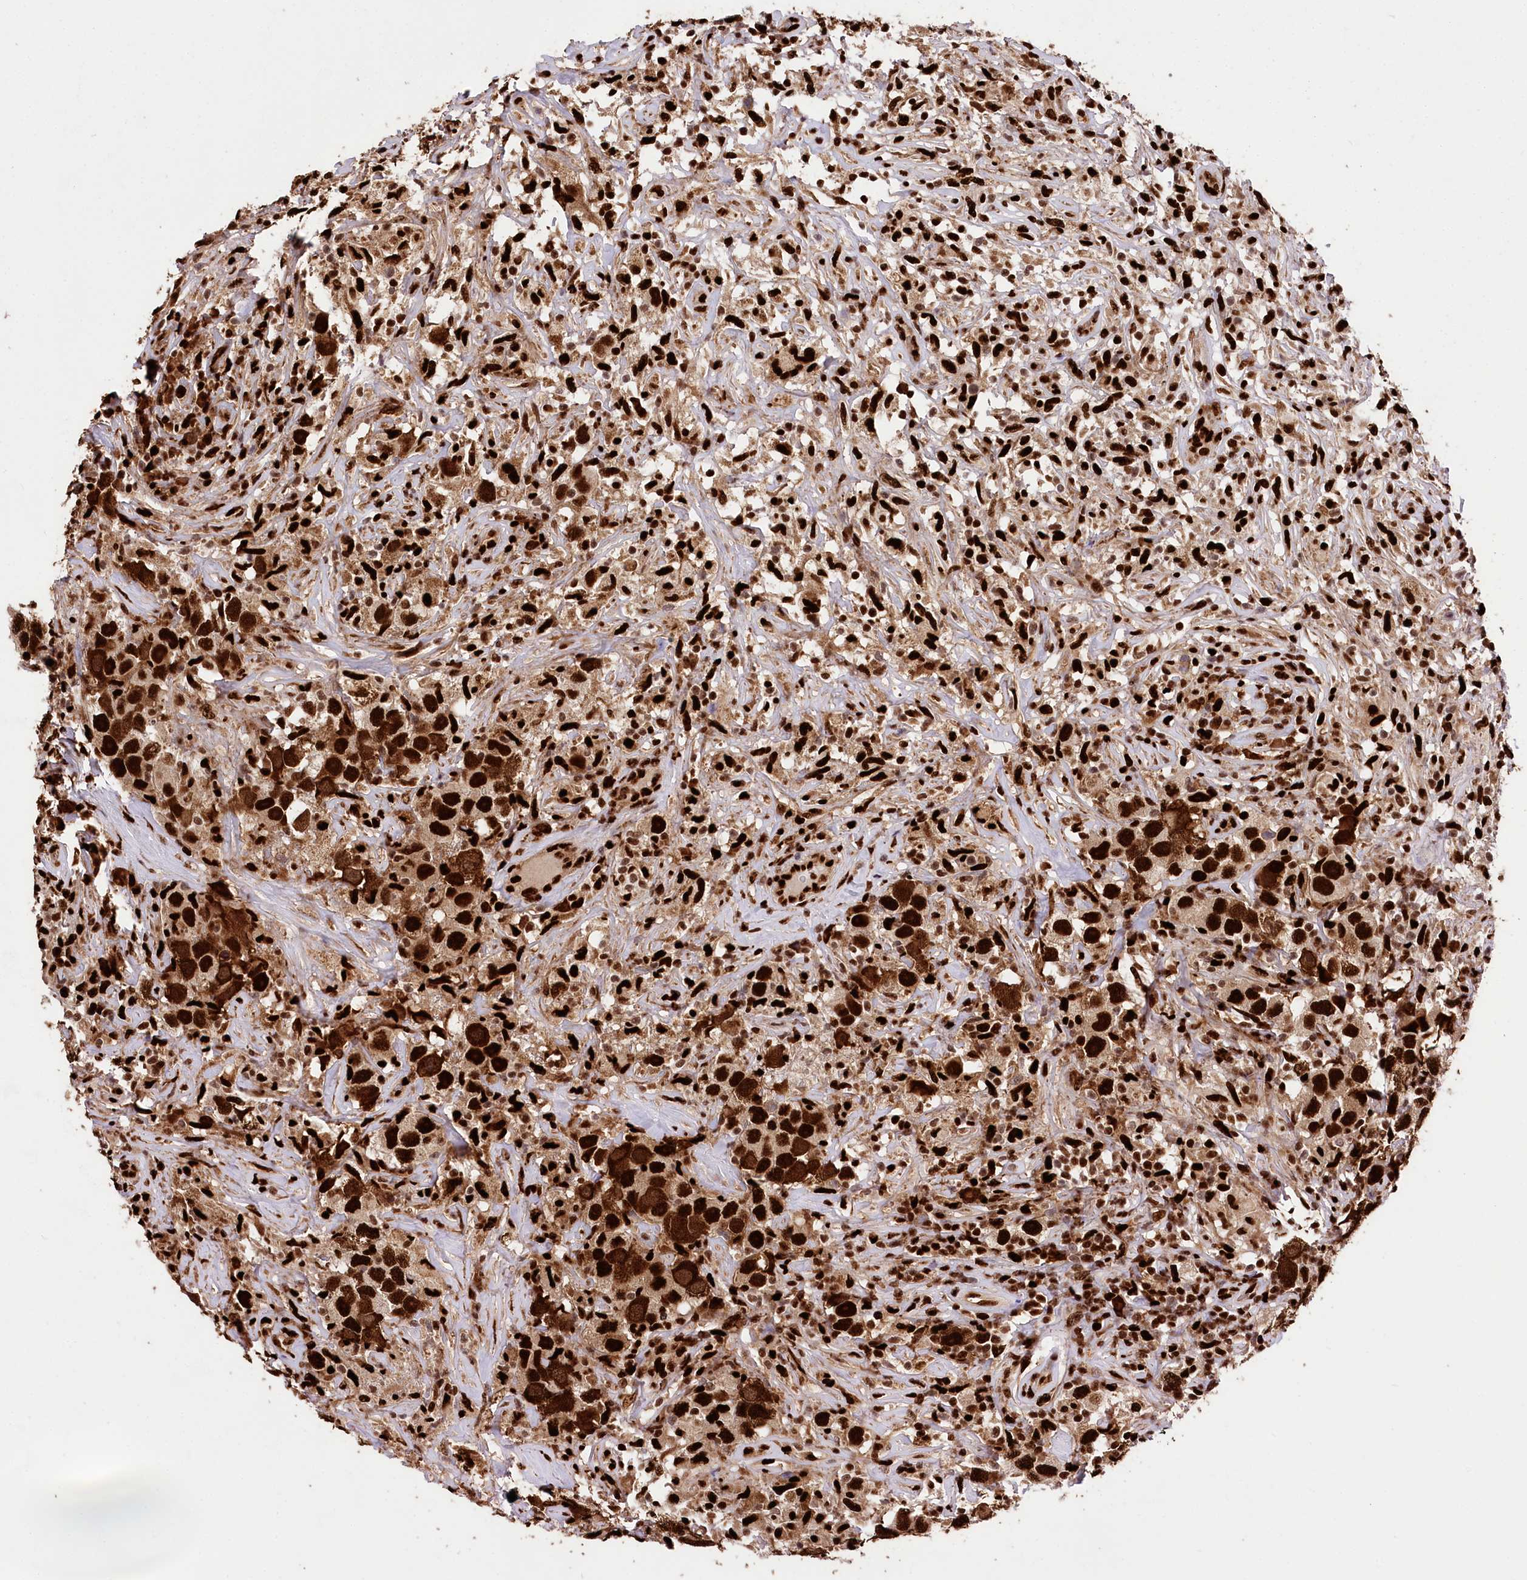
{"staining": {"intensity": "strong", "quantity": ">75%", "location": "cytoplasmic/membranous,nuclear"}, "tissue": "testis cancer", "cell_type": "Tumor cells", "image_type": "cancer", "snomed": [{"axis": "morphology", "description": "Seminoma, NOS"}, {"axis": "topography", "description": "Testis"}], "caption": "Immunohistochemistry histopathology image of neoplastic tissue: testis cancer stained using immunohistochemistry shows high levels of strong protein expression localized specifically in the cytoplasmic/membranous and nuclear of tumor cells, appearing as a cytoplasmic/membranous and nuclear brown color.", "gene": "FIGN", "patient": {"sex": "male", "age": 49}}